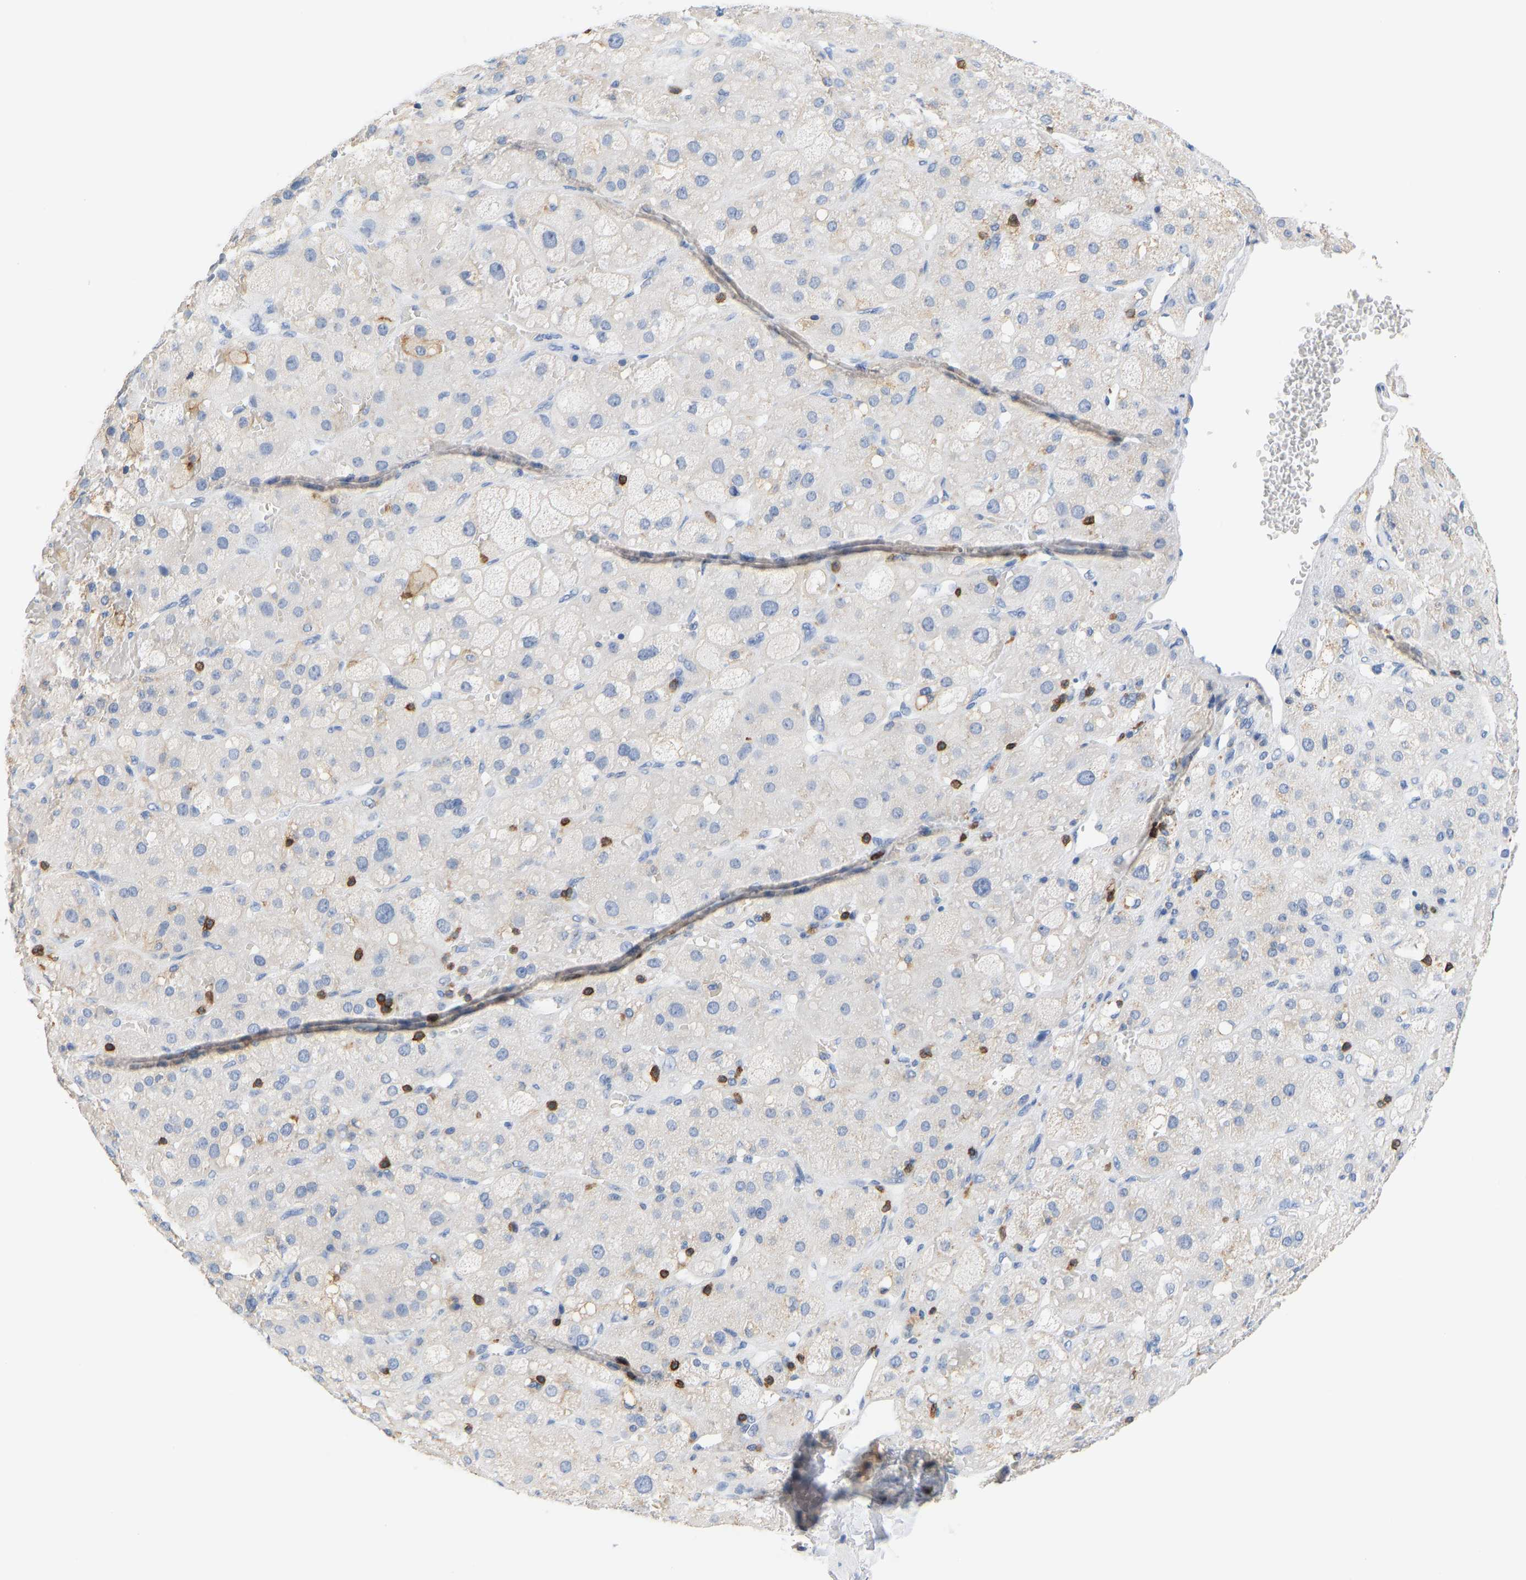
{"staining": {"intensity": "negative", "quantity": "none", "location": "none"}, "tissue": "adrenal gland", "cell_type": "Glandular cells", "image_type": "normal", "snomed": [{"axis": "morphology", "description": "Normal tissue, NOS"}, {"axis": "topography", "description": "Adrenal gland"}], "caption": "A photomicrograph of human adrenal gland is negative for staining in glandular cells. The staining was performed using DAB (3,3'-diaminobenzidine) to visualize the protein expression in brown, while the nuclei were stained in blue with hematoxylin (Magnification: 20x).", "gene": "EVL", "patient": {"sex": "female", "age": 47}}